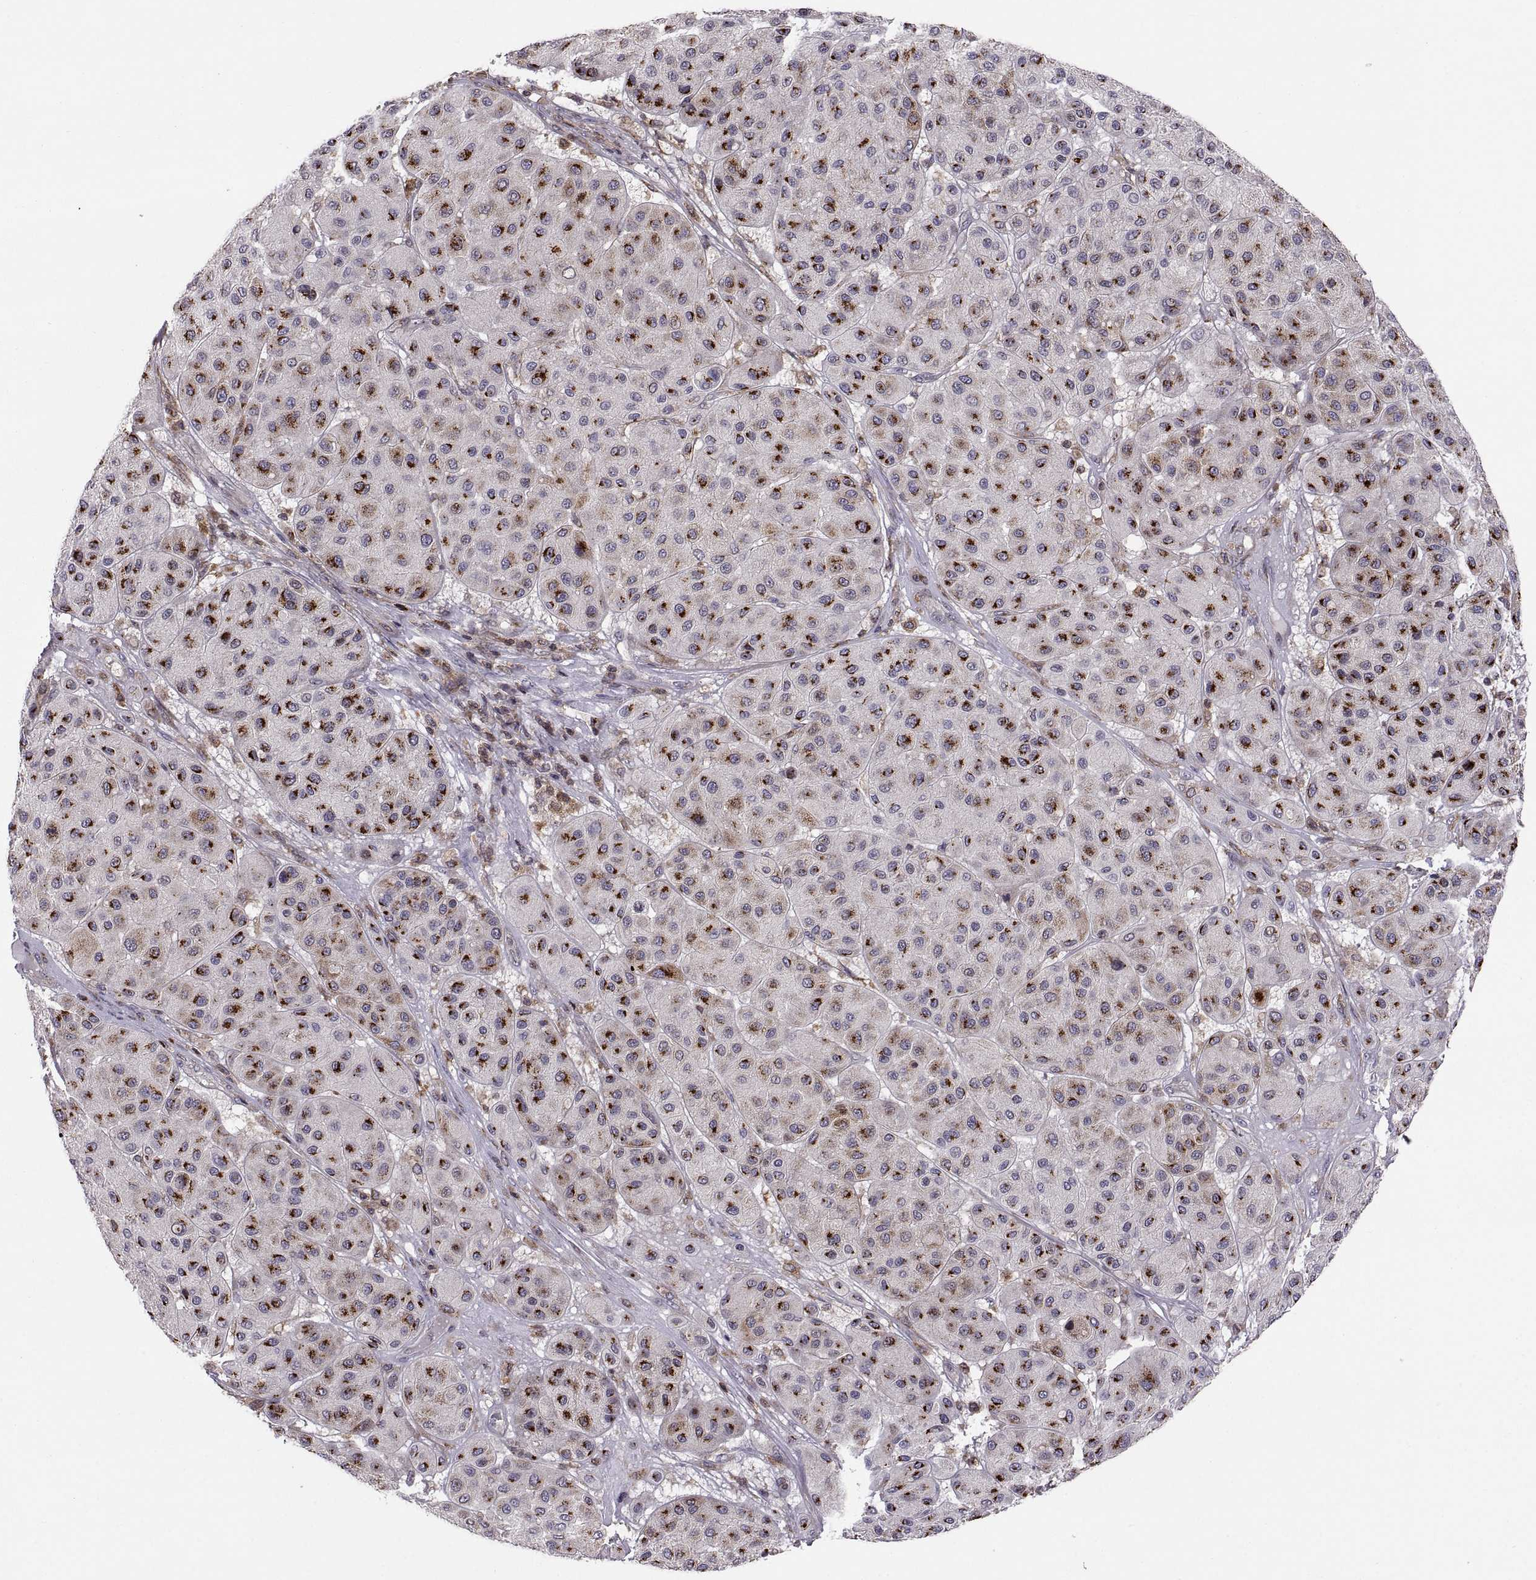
{"staining": {"intensity": "strong", "quantity": ">75%", "location": "cytoplasmic/membranous"}, "tissue": "melanoma", "cell_type": "Tumor cells", "image_type": "cancer", "snomed": [{"axis": "morphology", "description": "Malignant melanoma, Metastatic site"}, {"axis": "topography", "description": "Smooth muscle"}], "caption": "Human malignant melanoma (metastatic site) stained for a protein (brown) exhibits strong cytoplasmic/membranous positive positivity in about >75% of tumor cells.", "gene": "ACAP1", "patient": {"sex": "male", "age": 41}}